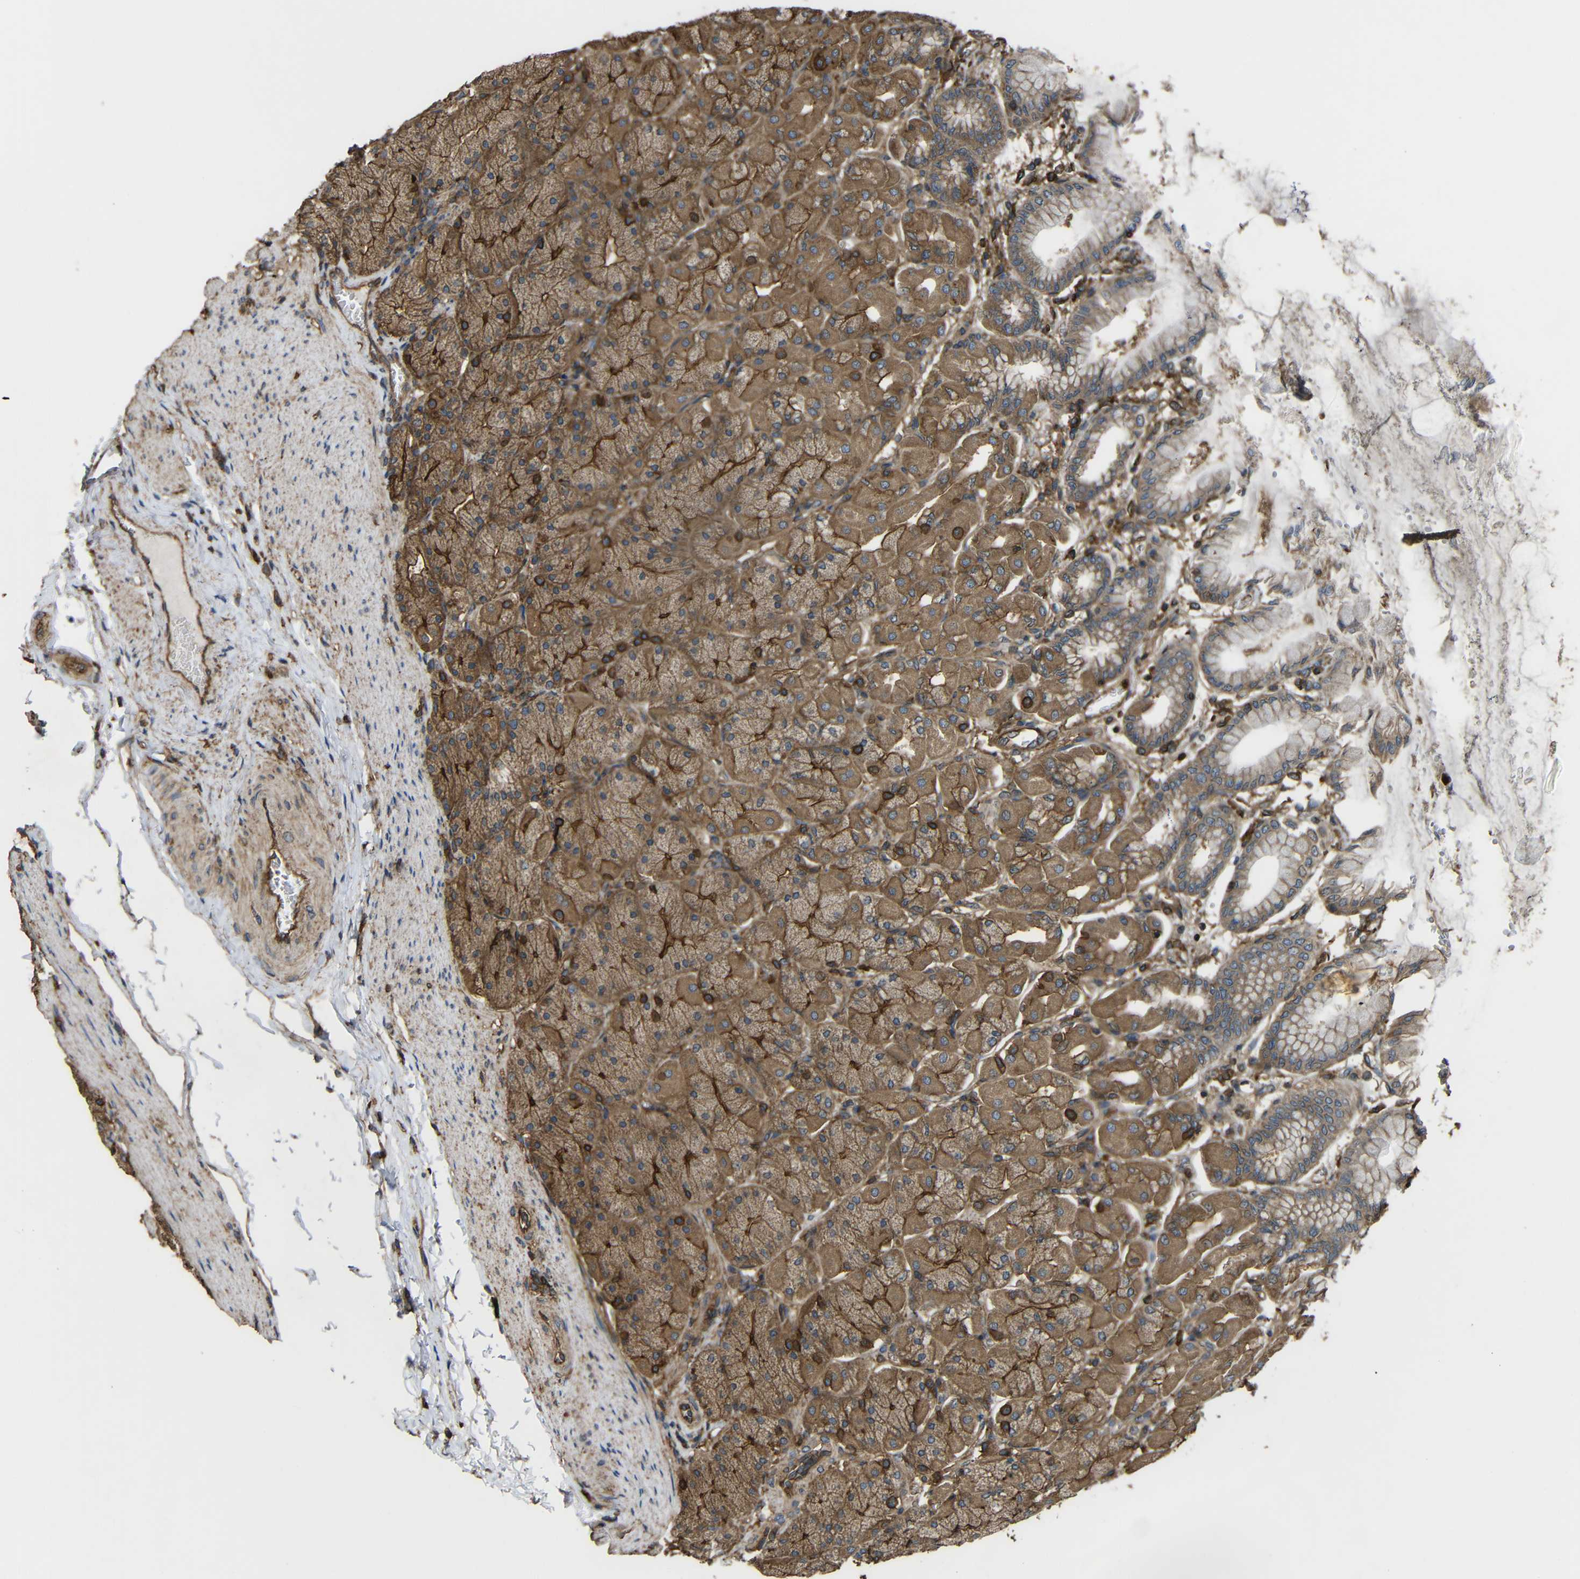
{"staining": {"intensity": "moderate", "quantity": ">75%", "location": "cytoplasmic/membranous"}, "tissue": "stomach", "cell_type": "Glandular cells", "image_type": "normal", "snomed": [{"axis": "morphology", "description": "Normal tissue, NOS"}, {"axis": "topography", "description": "Stomach, upper"}], "caption": "Glandular cells exhibit medium levels of moderate cytoplasmic/membranous expression in about >75% of cells in normal human stomach.", "gene": "TREM2", "patient": {"sex": "female", "age": 56}}